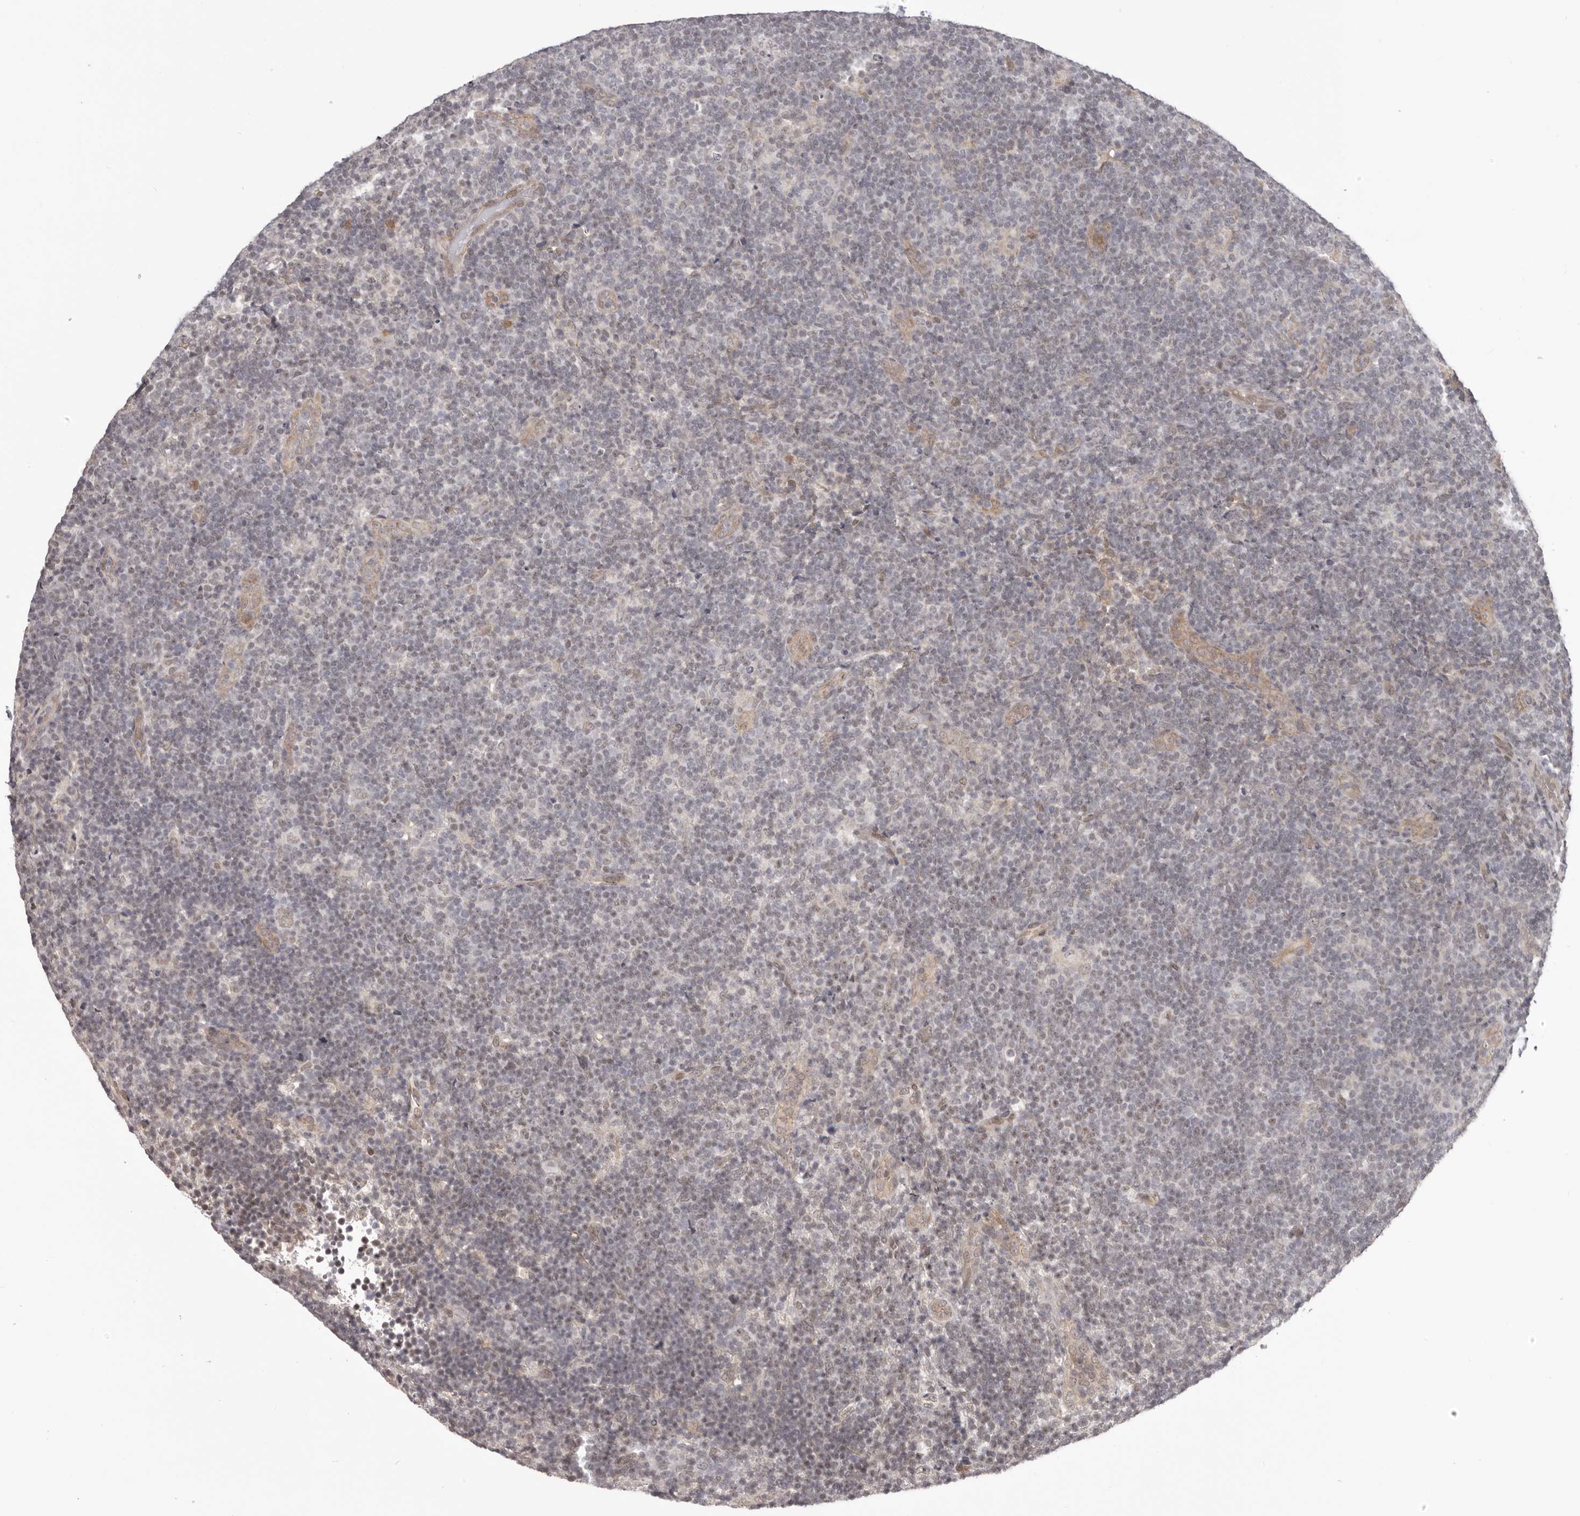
{"staining": {"intensity": "negative", "quantity": "none", "location": "none"}, "tissue": "lymphoma", "cell_type": "Tumor cells", "image_type": "cancer", "snomed": [{"axis": "morphology", "description": "Hodgkin's disease, NOS"}, {"axis": "topography", "description": "Lymph node"}], "caption": "This is an immunohistochemistry histopathology image of lymphoma. There is no positivity in tumor cells.", "gene": "RNF2", "patient": {"sex": "female", "age": 57}}